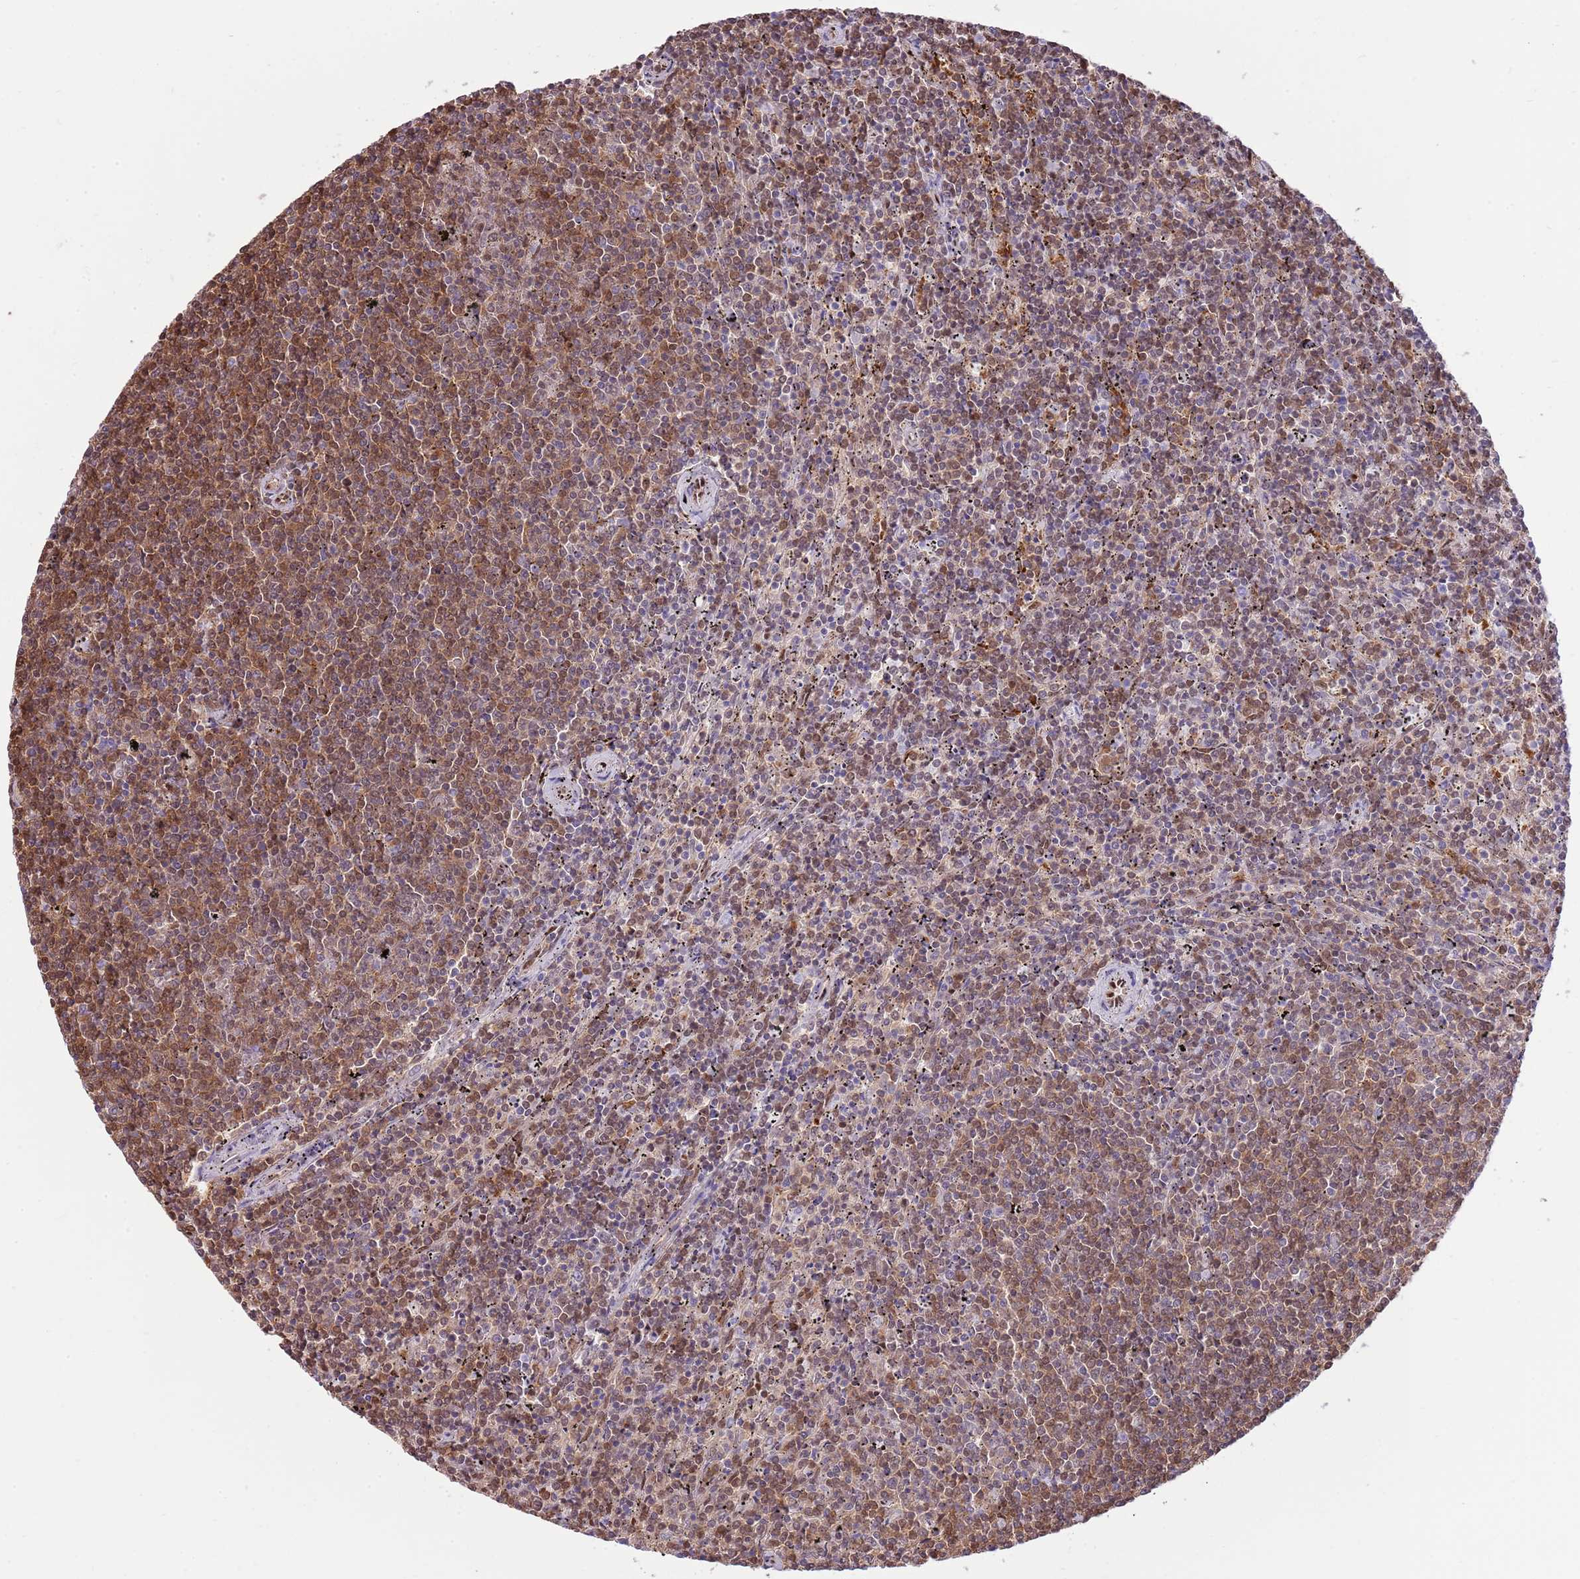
{"staining": {"intensity": "strong", "quantity": "25%-75%", "location": "cytoplasmic/membranous"}, "tissue": "lymphoma", "cell_type": "Tumor cells", "image_type": "cancer", "snomed": [{"axis": "morphology", "description": "Malignant lymphoma, non-Hodgkin's type, Low grade"}, {"axis": "topography", "description": "Spleen"}], "caption": "Immunohistochemical staining of human lymphoma demonstrates high levels of strong cytoplasmic/membranous staining in approximately 25%-75% of tumor cells.", "gene": "NSFL1C", "patient": {"sex": "female", "age": 50}}